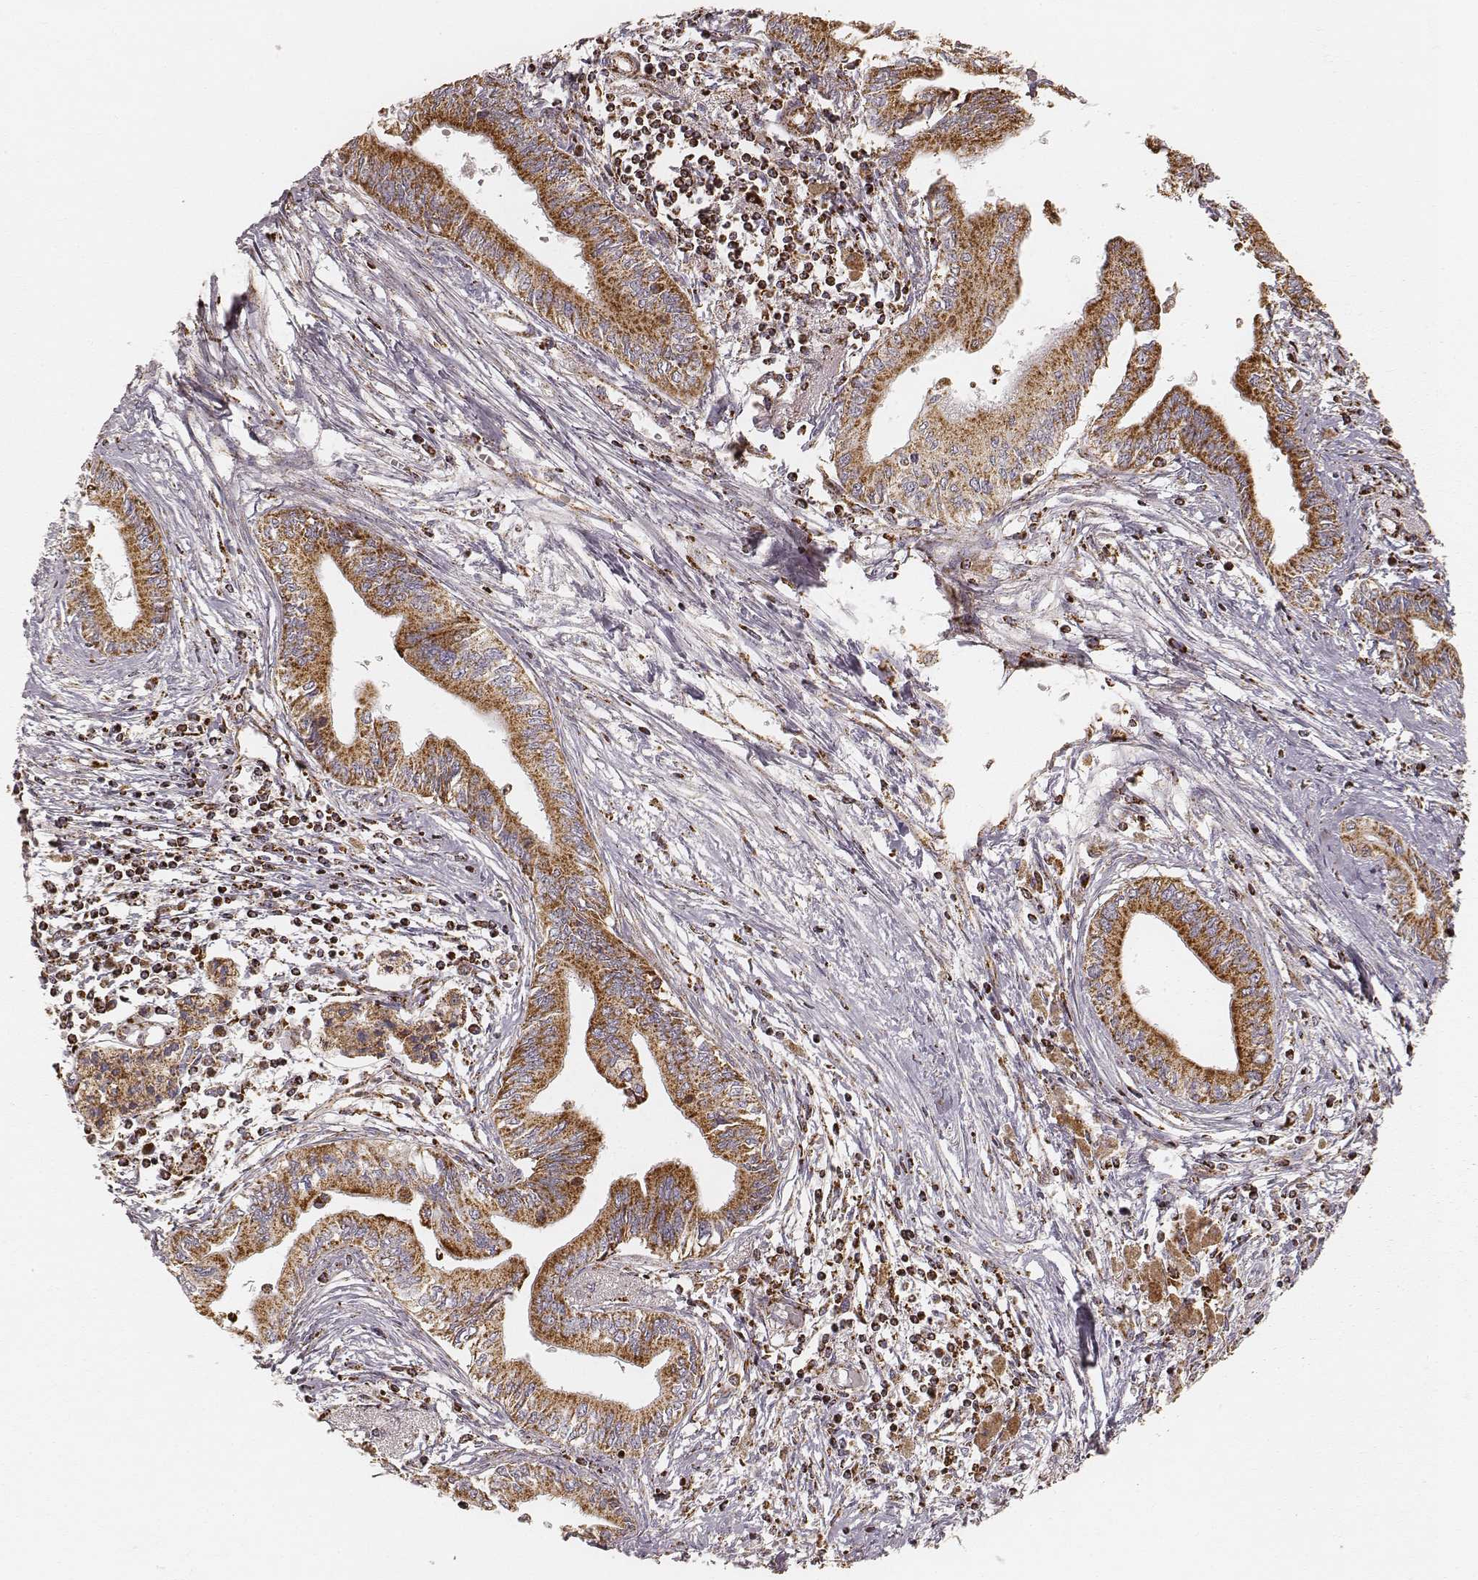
{"staining": {"intensity": "strong", "quantity": ">75%", "location": "cytoplasmic/membranous"}, "tissue": "pancreatic cancer", "cell_type": "Tumor cells", "image_type": "cancer", "snomed": [{"axis": "morphology", "description": "Adenocarcinoma, NOS"}, {"axis": "topography", "description": "Pancreas"}], "caption": "This is a histology image of IHC staining of pancreatic cancer, which shows strong staining in the cytoplasmic/membranous of tumor cells.", "gene": "CS", "patient": {"sex": "female", "age": 61}}